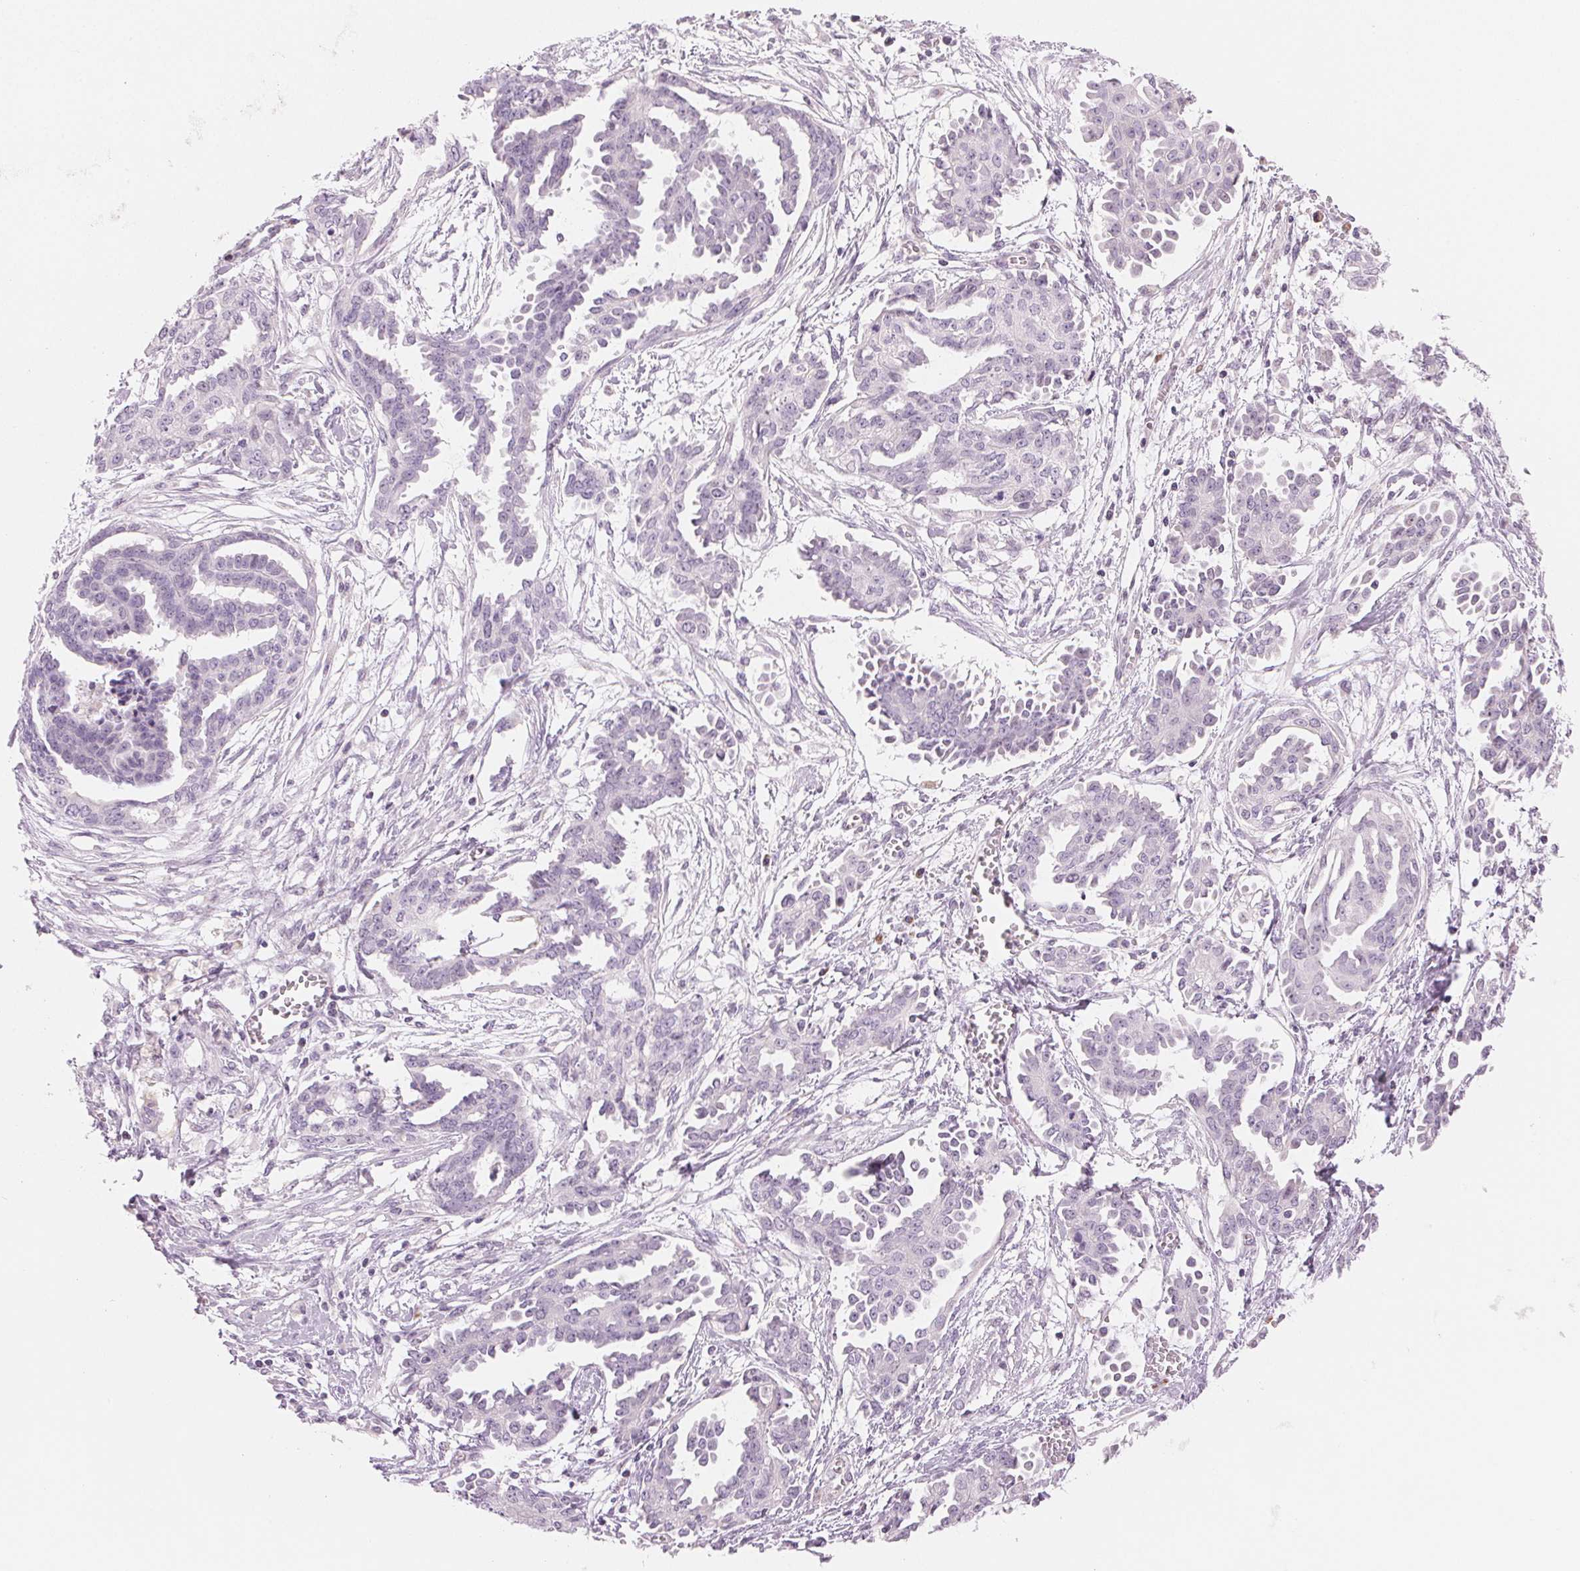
{"staining": {"intensity": "negative", "quantity": "none", "location": "none"}, "tissue": "ovarian cancer", "cell_type": "Tumor cells", "image_type": "cancer", "snomed": [{"axis": "morphology", "description": "Cystadenocarcinoma, serous, NOS"}, {"axis": "topography", "description": "Ovary"}], "caption": "Histopathology image shows no significant protein positivity in tumor cells of ovarian serous cystadenocarcinoma.", "gene": "HOXB13", "patient": {"sex": "female", "age": 71}}